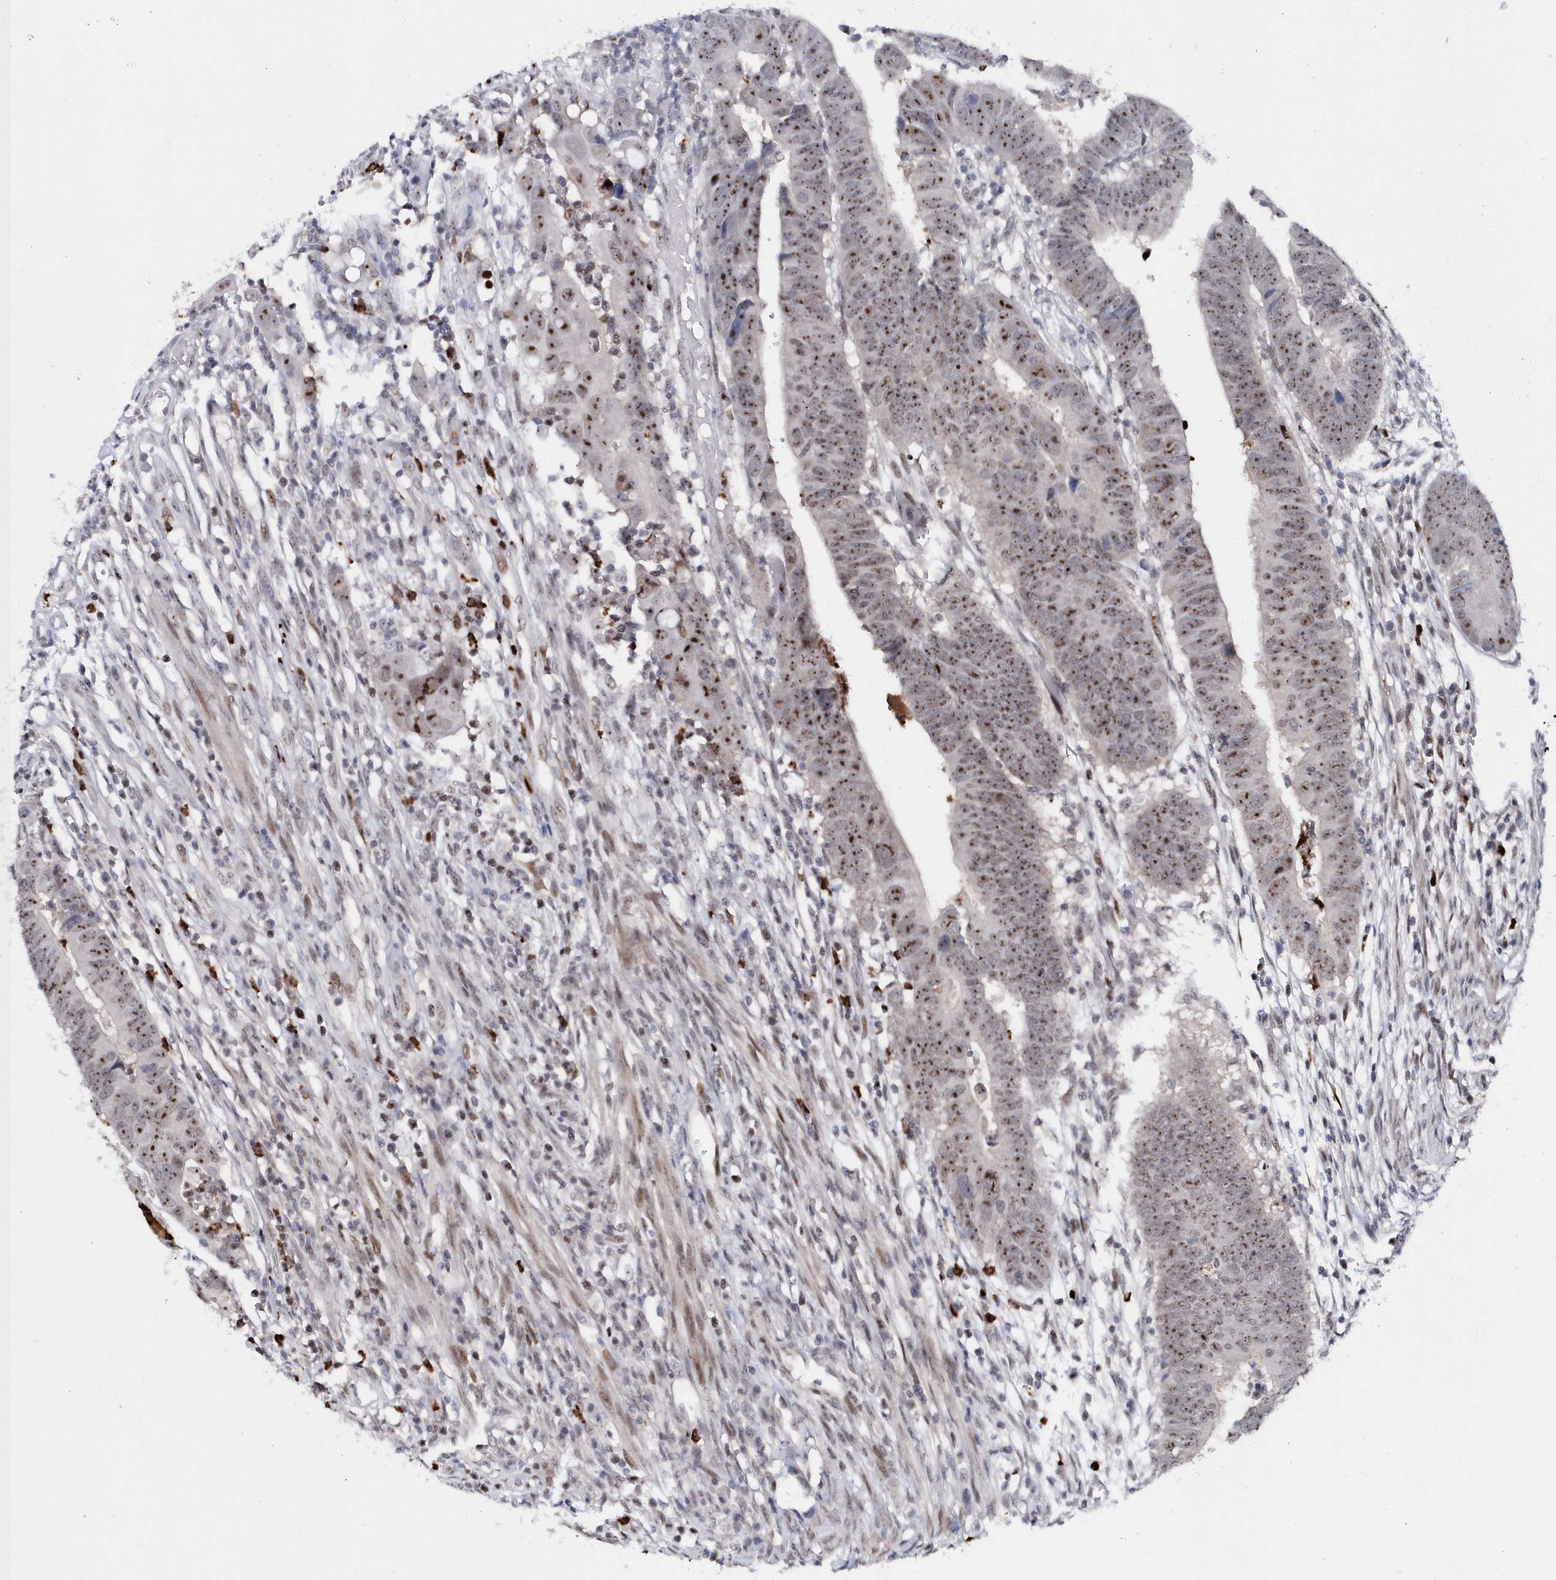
{"staining": {"intensity": "moderate", "quantity": ">75%", "location": "nuclear"}, "tissue": "colorectal cancer", "cell_type": "Tumor cells", "image_type": "cancer", "snomed": [{"axis": "morphology", "description": "Adenocarcinoma, NOS"}, {"axis": "topography", "description": "Rectum"}], "caption": "A high-resolution photomicrograph shows immunohistochemistry staining of colorectal cancer, which displays moderate nuclear expression in about >75% of tumor cells.", "gene": "ASCL4", "patient": {"sex": "female", "age": 65}}